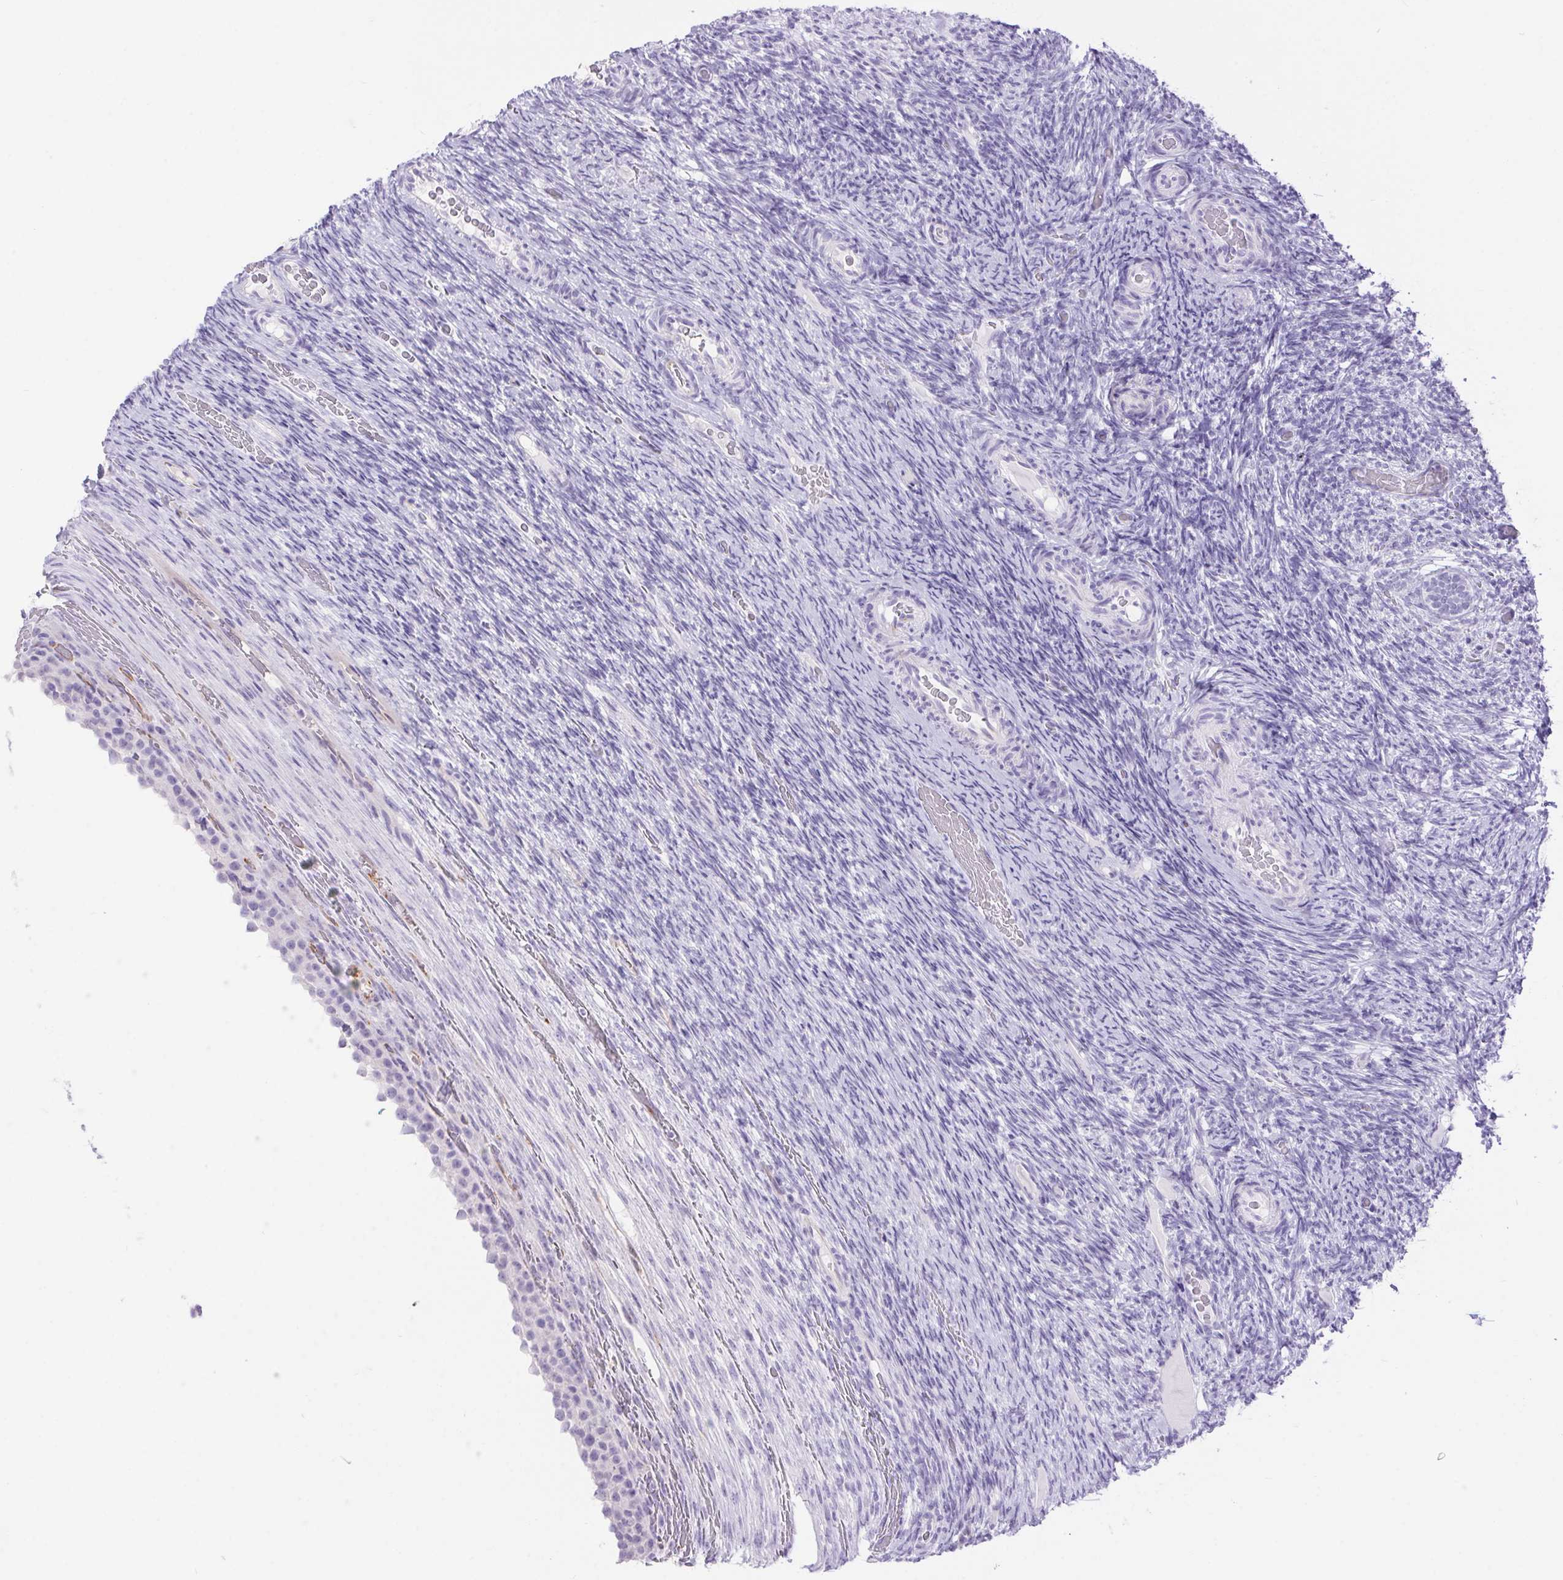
{"staining": {"intensity": "negative", "quantity": "none", "location": "none"}, "tissue": "ovary", "cell_type": "Ovarian stroma cells", "image_type": "normal", "snomed": [{"axis": "morphology", "description": "Normal tissue, NOS"}, {"axis": "topography", "description": "Ovary"}], "caption": "Protein analysis of unremarkable ovary exhibits no significant positivity in ovarian stroma cells. The staining is performed using DAB brown chromogen with nuclei counter-stained in using hematoxylin.", "gene": "ERP27", "patient": {"sex": "female", "age": 34}}